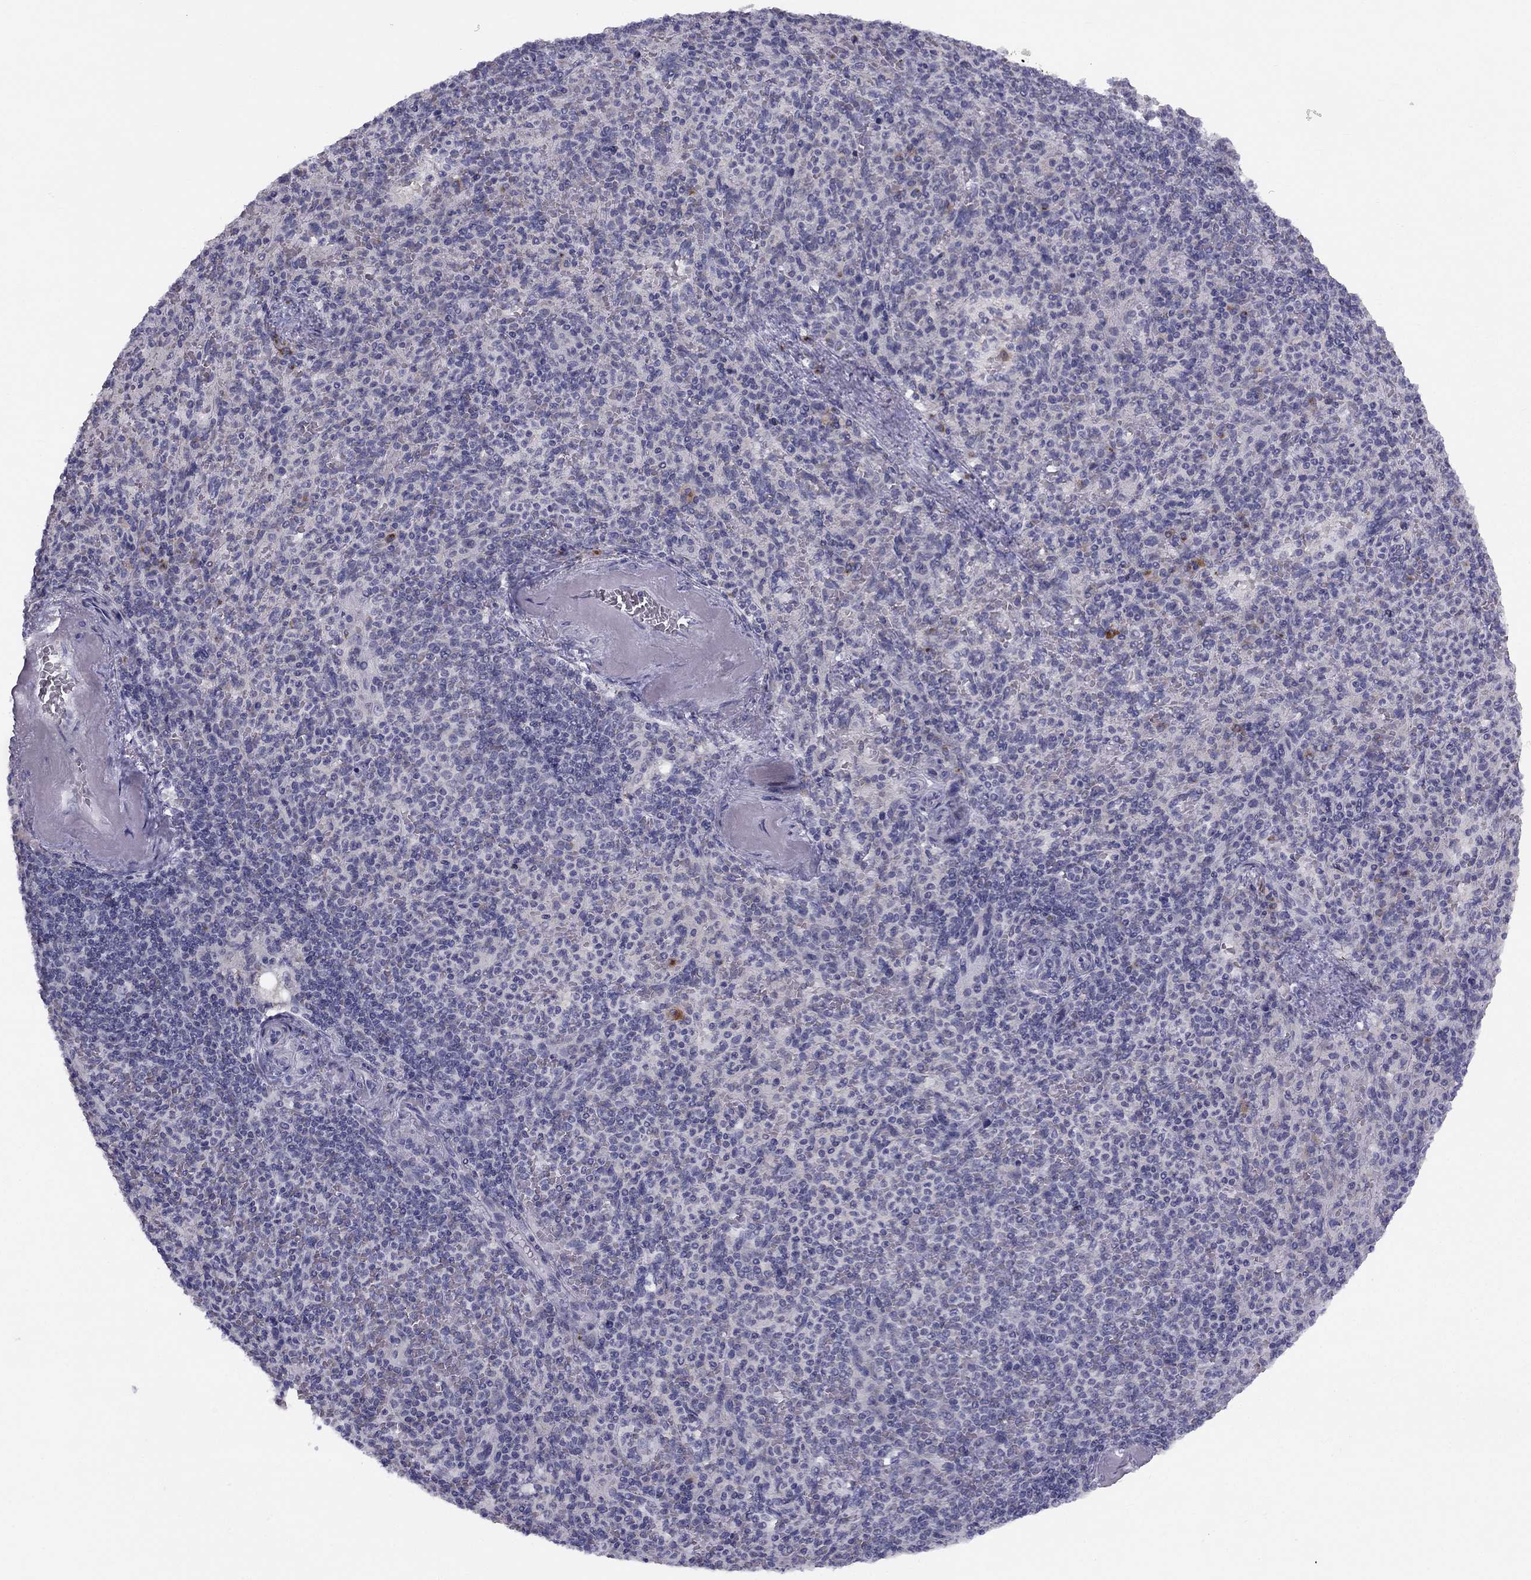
{"staining": {"intensity": "negative", "quantity": "none", "location": "none"}, "tissue": "spleen", "cell_type": "Cells in red pulp", "image_type": "normal", "snomed": [{"axis": "morphology", "description": "Normal tissue, NOS"}, {"axis": "topography", "description": "Spleen"}], "caption": "The photomicrograph exhibits no significant staining in cells in red pulp of spleen. (DAB immunohistochemistry with hematoxylin counter stain).", "gene": "TRPS1", "patient": {"sex": "female", "age": 74}}